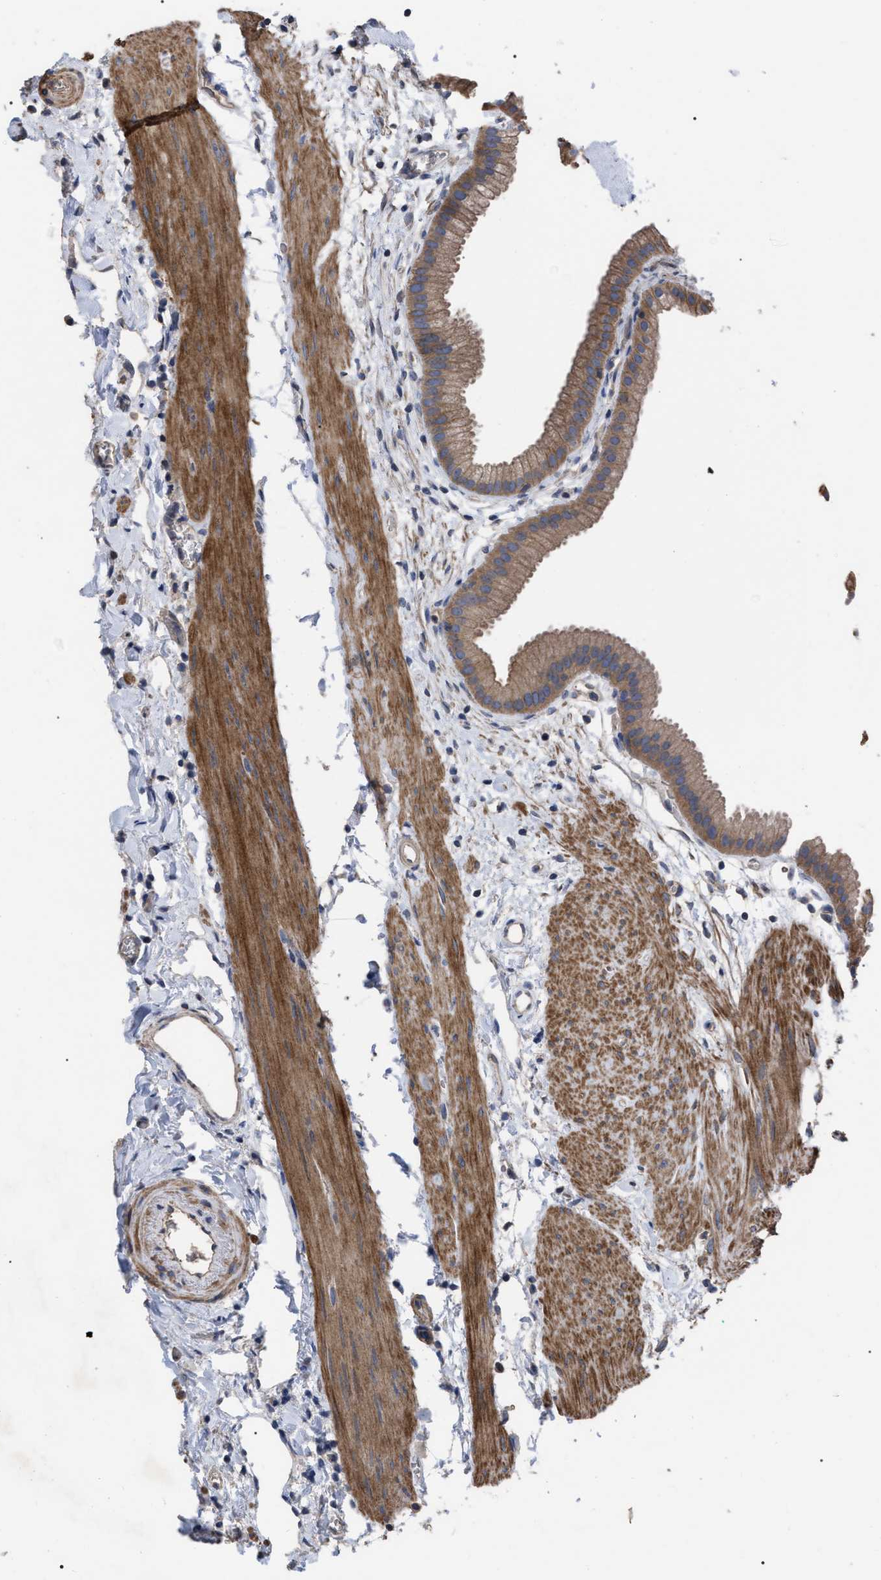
{"staining": {"intensity": "moderate", "quantity": ">75%", "location": "cytoplasmic/membranous"}, "tissue": "gallbladder", "cell_type": "Glandular cells", "image_type": "normal", "snomed": [{"axis": "morphology", "description": "Normal tissue, NOS"}, {"axis": "topography", "description": "Gallbladder"}], "caption": "This micrograph displays immunohistochemistry staining of normal gallbladder, with medium moderate cytoplasmic/membranous staining in about >75% of glandular cells.", "gene": "BTN2A1", "patient": {"sex": "female", "age": 64}}